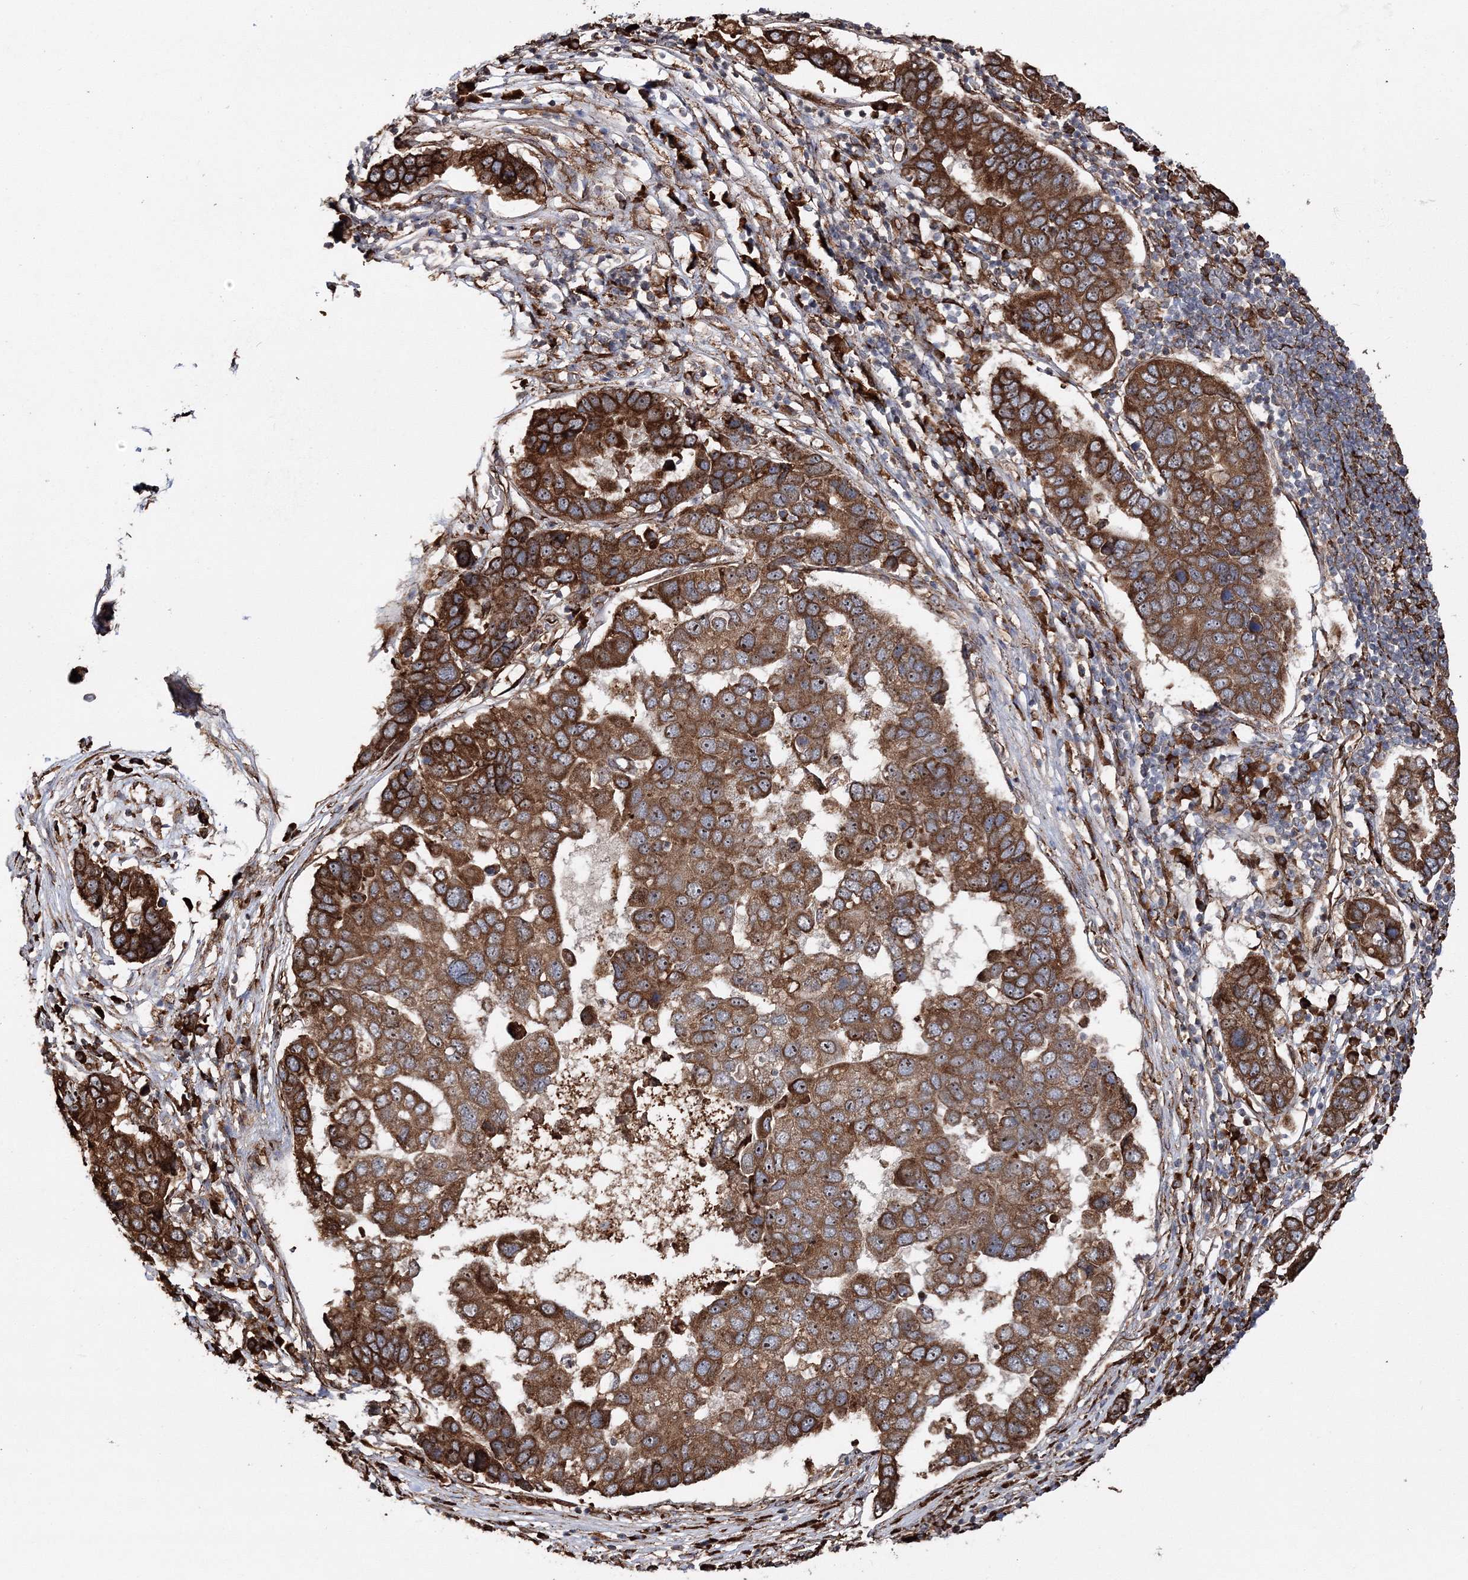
{"staining": {"intensity": "strong", "quantity": ">75%", "location": "cytoplasmic/membranous"}, "tissue": "pancreatic cancer", "cell_type": "Tumor cells", "image_type": "cancer", "snomed": [{"axis": "morphology", "description": "Adenocarcinoma, NOS"}, {"axis": "topography", "description": "Pancreas"}], "caption": "Pancreatic adenocarcinoma stained for a protein reveals strong cytoplasmic/membranous positivity in tumor cells. The staining was performed using DAB to visualize the protein expression in brown, while the nuclei were stained in blue with hematoxylin (Magnification: 20x).", "gene": "SCRN3", "patient": {"sex": "female", "age": 61}}